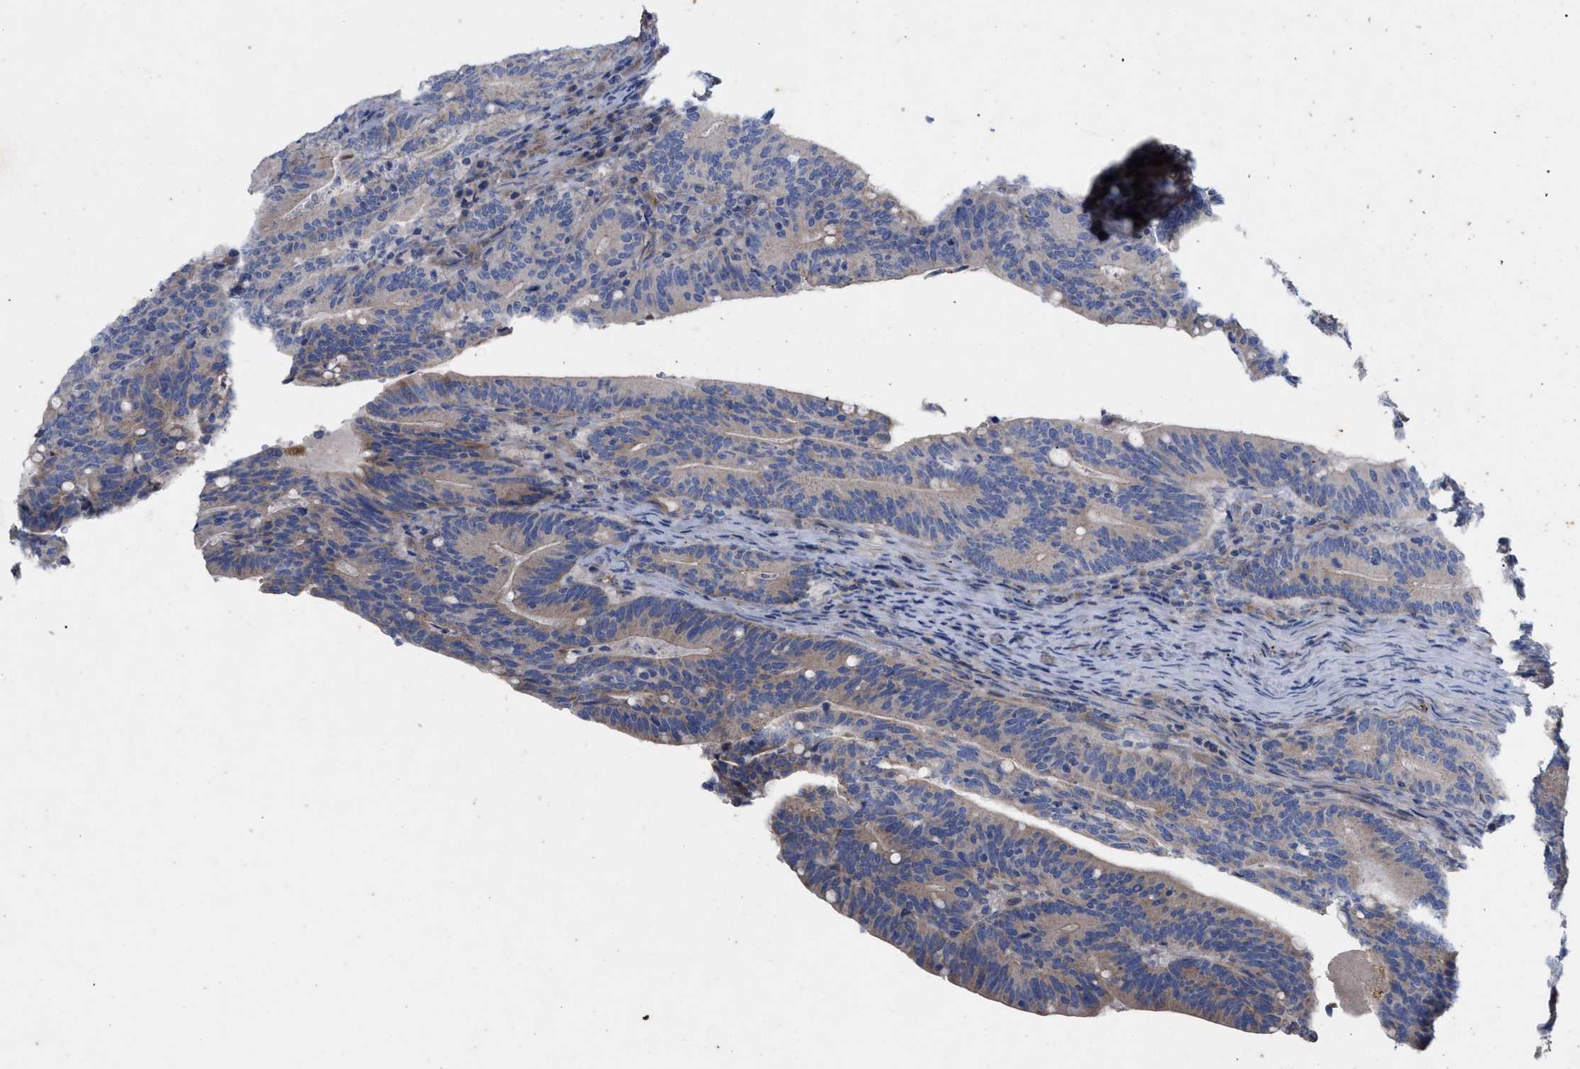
{"staining": {"intensity": "moderate", "quantity": ">75%", "location": "cytoplasmic/membranous"}, "tissue": "colorectal cancer", "cell_type": "Tumor cells", "image_type": "cancer", "snomed": [{"axis": "morphology", "description": "Adenocarcinoma, NOS"}, {"axis": "topography", "description": "Colon"}], "caption": "A brown stain labels moderate cytoplasmic/membranous staining of a protein in human colorectal adenocarcinoma tumor cells. The protein of interest is stained brown, and the nuclei are stained in blue (DAB (3,3'-diaminobenzidine) IHC with brightfield microscopy, high magnification).", "gene": "VIP", "patient": {"sex": "female", "age": 66}}